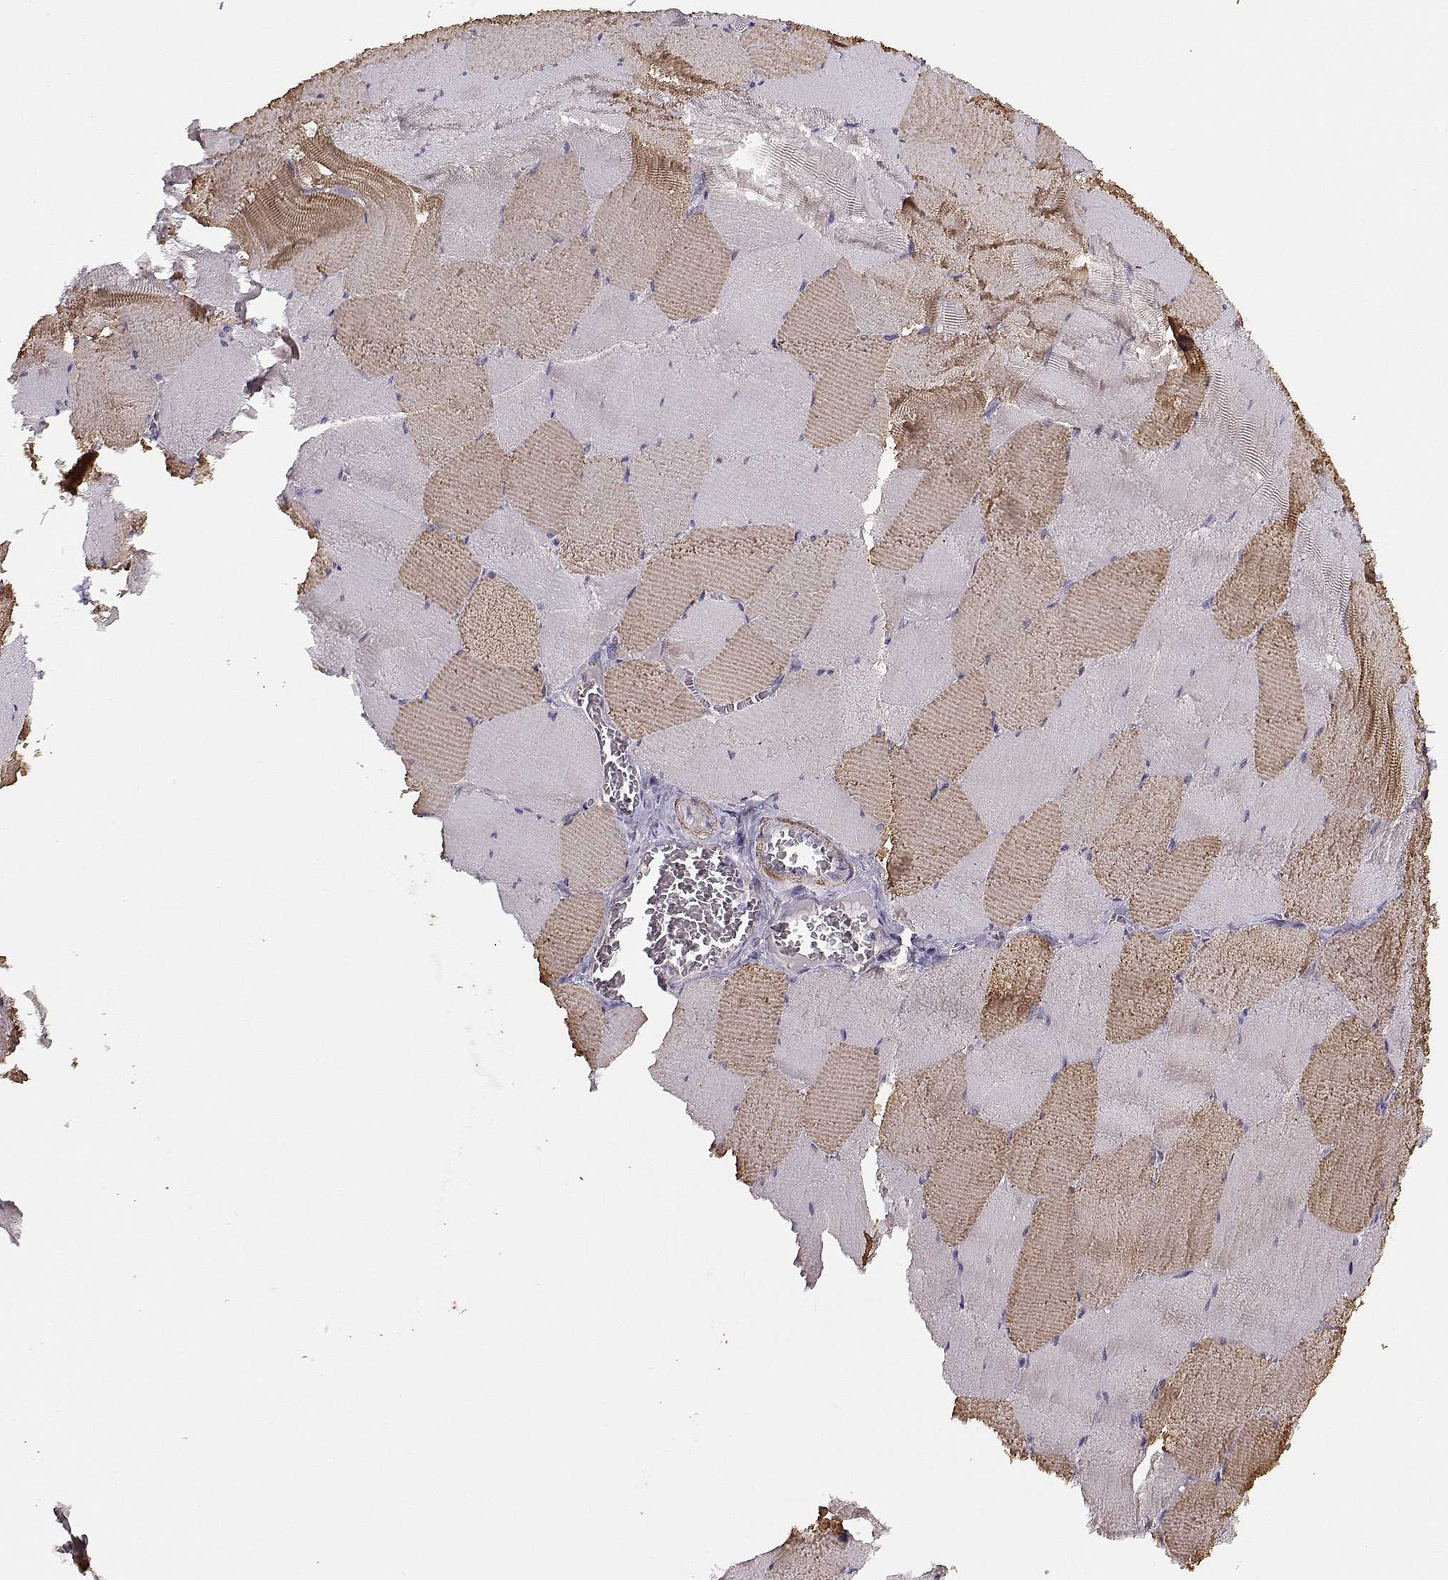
{"staining": {"intensity": "moderate", "quantity": "25%-75%", "location": "cytoplasmic/membranous"}, "tissue": "skeletal muscle", "cell_type": "Myocytes", "image_type": "normal", "snomed": [{"axis": "morphology", "description": "Normal tissue, NOS"}, {"axis": "morphology", "description": "Malignant melanoma, Metastatic site"}, {"axis": "topography", "description": "Skeletal muscle"}], "caption": "Immunohistochemistry staining of unremarkable skeletal muscle, which exhibits medium levels of moderate cytoplasmic/membranous positivity in about 25%-75% of myocytes indicating moderate cytoplasmic/membranous protein expression. The staining was performed using DAB (3,3'-diaminobenzidine) (brown) for protein detection and nuclei were counterstained in hematoxylin (blue).", "gene": "UCP3", "patient": {"sex": "male", "age": 50}}